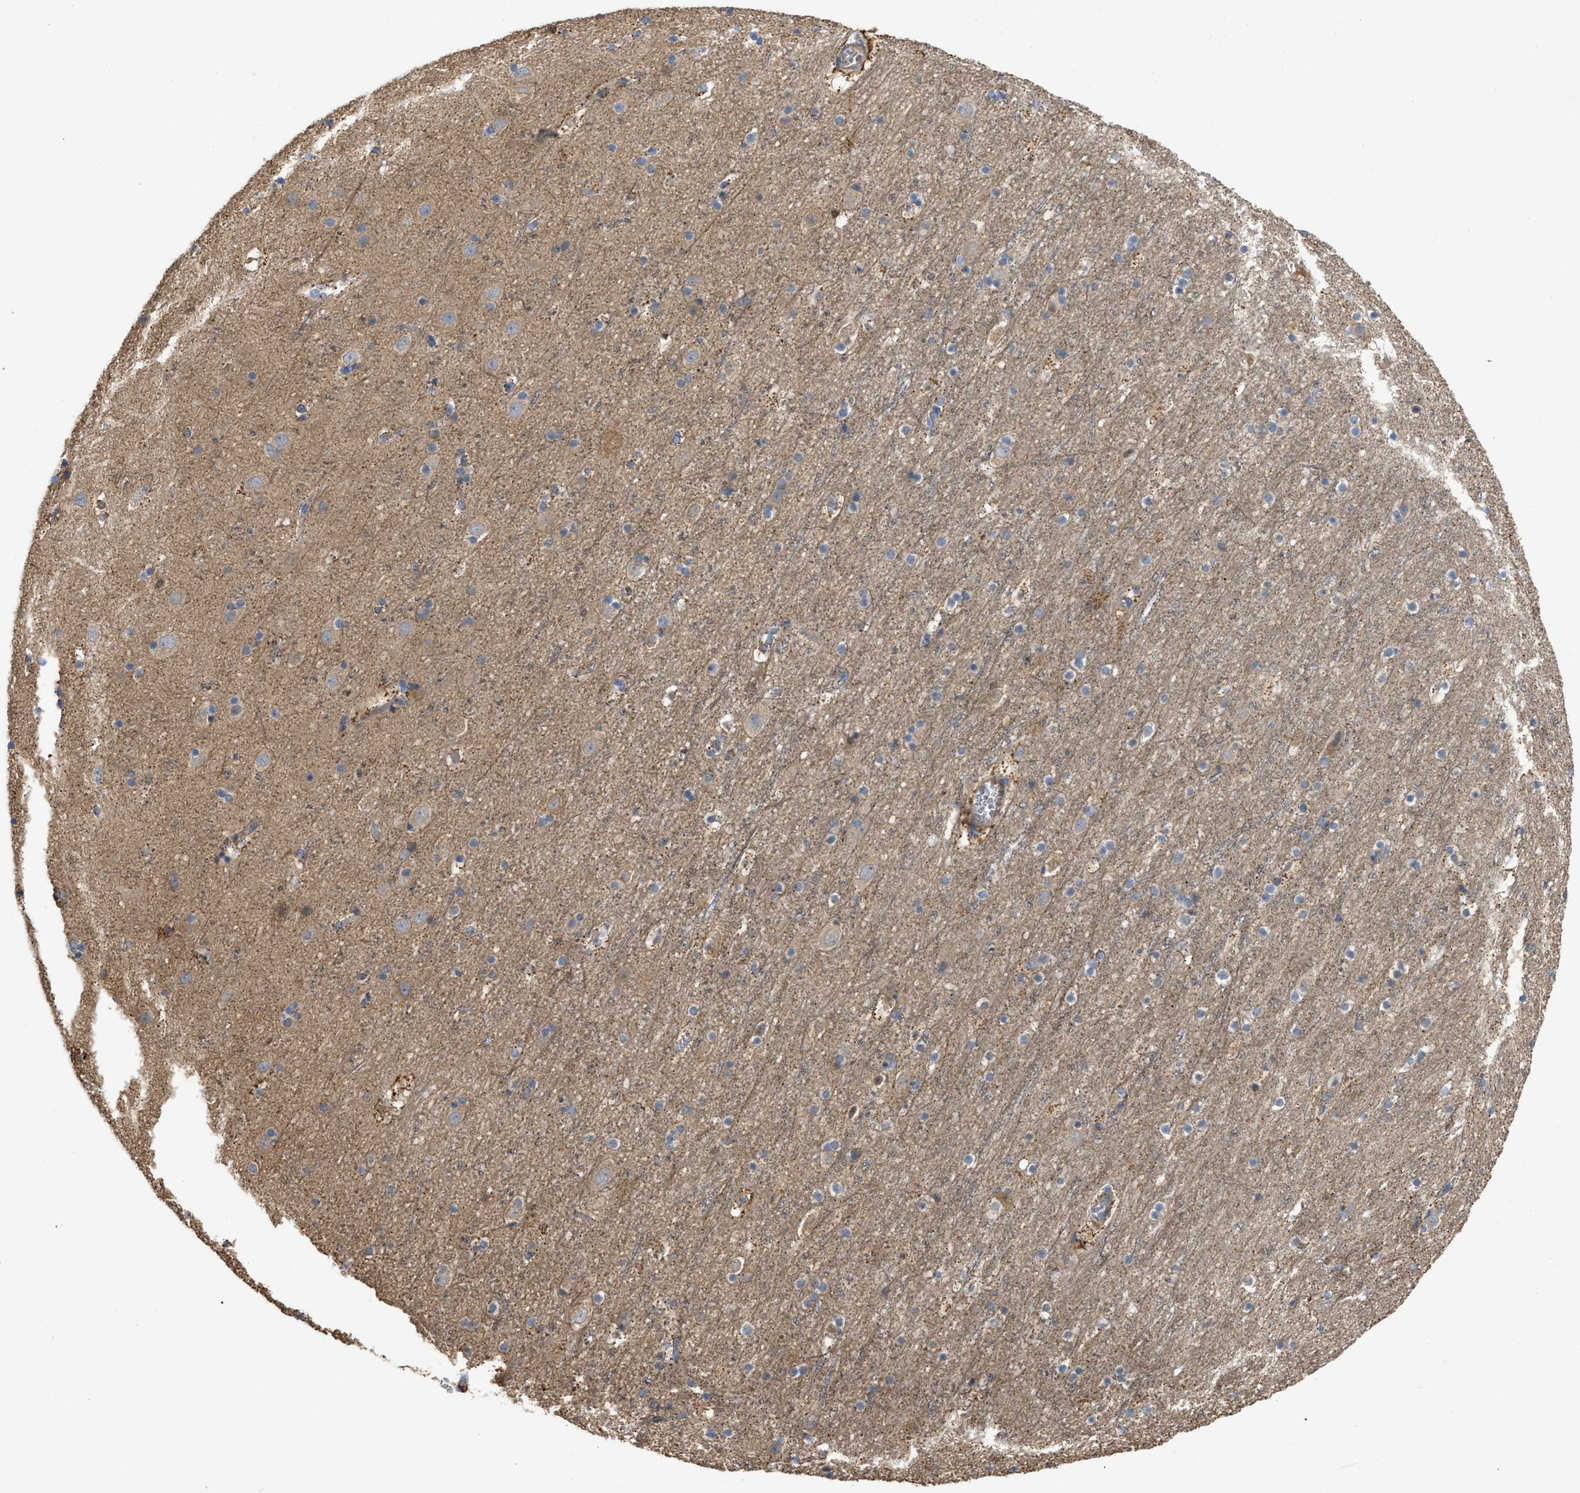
{"staining": {"intensity": "moderate", "quantity": "<25%", "location": "cytoplasmic/membranous"}, "tissue": "cerebral cortex", "cell_type": "Endothelial cells", "image_type": "normal", "snomed": [{"axis": "morphology", "description": "Normal tissue, NOS"}, {"axis": "topography", "description": "Cerebral cortex"}], "caption": "Immunohistochemistry (IHC) (DAB (3,3'-diaminobenzidine)) staining of unremarkable cerebral cortex shows moderate cytoplasmic/membranous protein staining in approximately <25% of endothelial cells. (IHC, brightfield microscopy, high magnification).", "gene": "DHX58", "patient": {"sex": "male", "age": 45}}